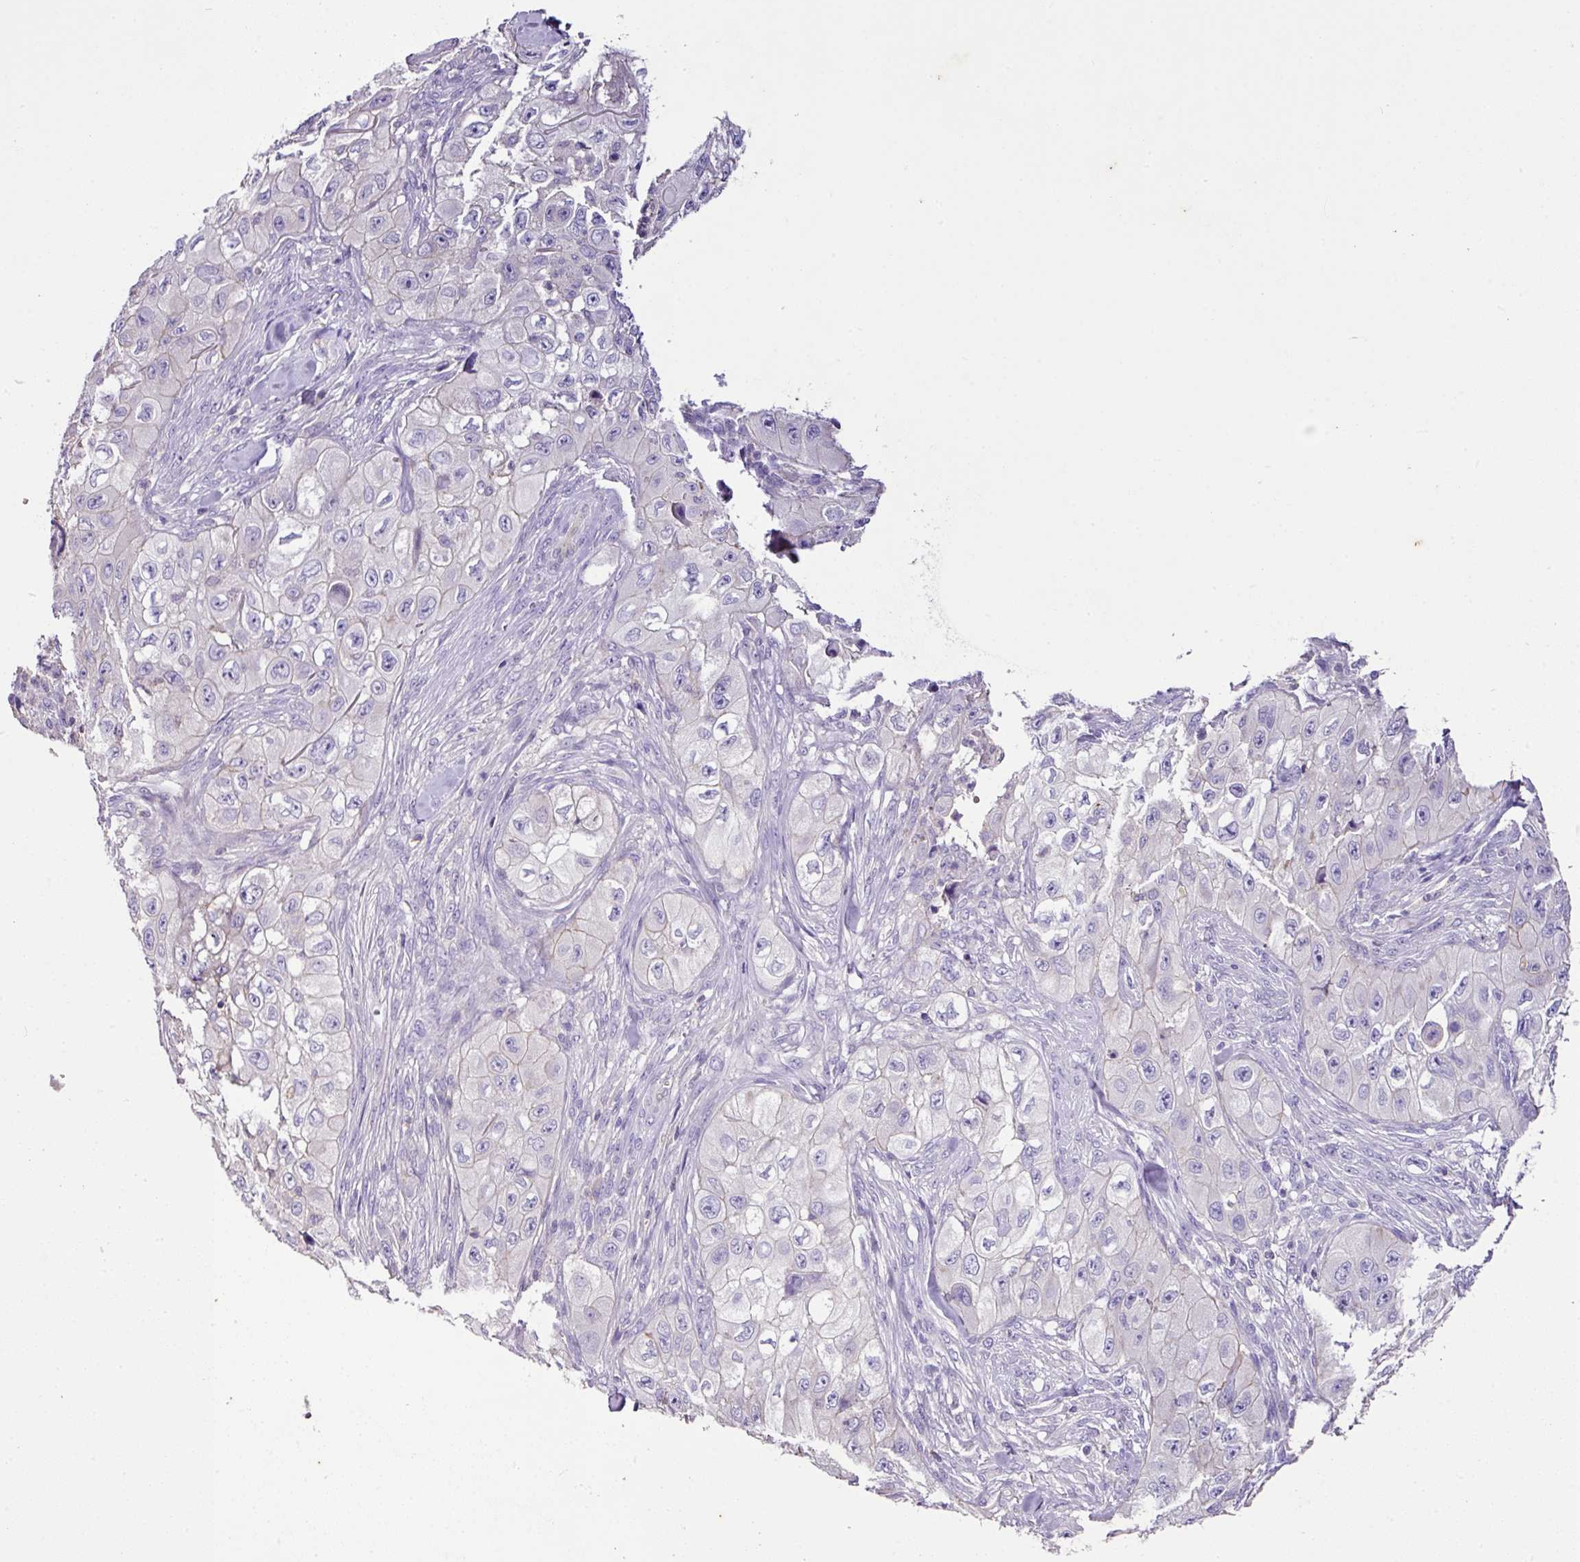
{"staining": {"intensity": "negative", "quantity": "none", "location": "none"}, "tissue": "skin cancer", "cell_type": "Tumor cells", "image_type": "cancer", "snomed": [{"axis": "morphology", "description": "Squamous cell carcinoma, NOS"}, {"axis": "topography", "description": "Skin"}, {"axis": "topography", "description": "Subcutis"}], "caption": "IHC micrograph of neoplastic tissue: skin cancer (squamous cell carcinoma) stained with DAB shows no significant protein staining in tumor cells.", "gene": "AGR3", "patient": {"sex": "male", "age": 73}}